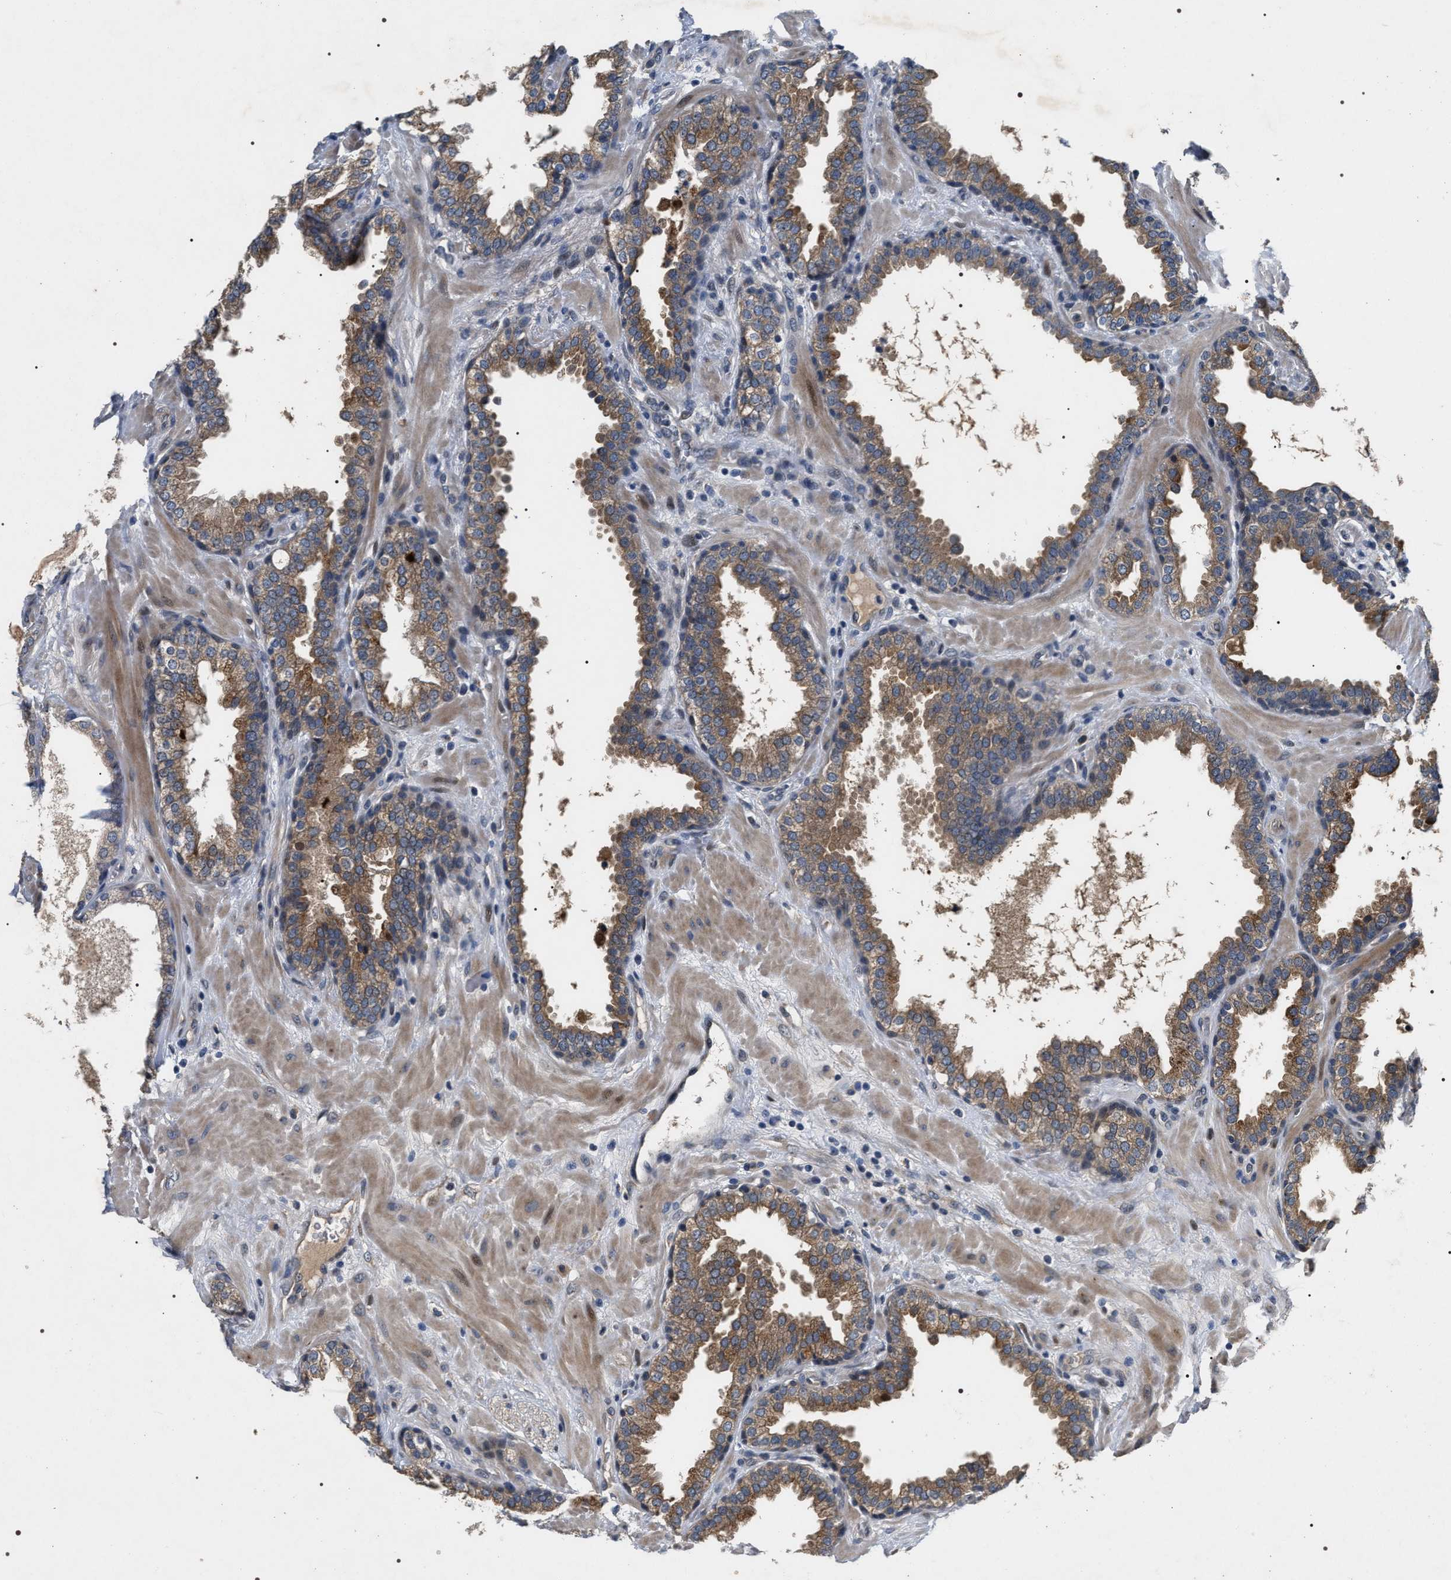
{"staining": {"intensity": "moderate", "quantity": "25%-75%", "location": "cytoplasmic/membranous"}, "tissue": "prostate", "cell_type": "Glandular cells", "image_type": "normal", "snomed": [{"axis": "morphology", "description": "Normal tissue, NOS"}, {"axis": "topography", "description": "Prostate"}], "caption": "Brown immunohistochemical staining in unremarkable prostate shows moderate cytoplasmic/membranous positivity in approximately 25%-75% of glandular cells.", "gene": "IFT81", "patient": {"sex": "male", "age": 51}}